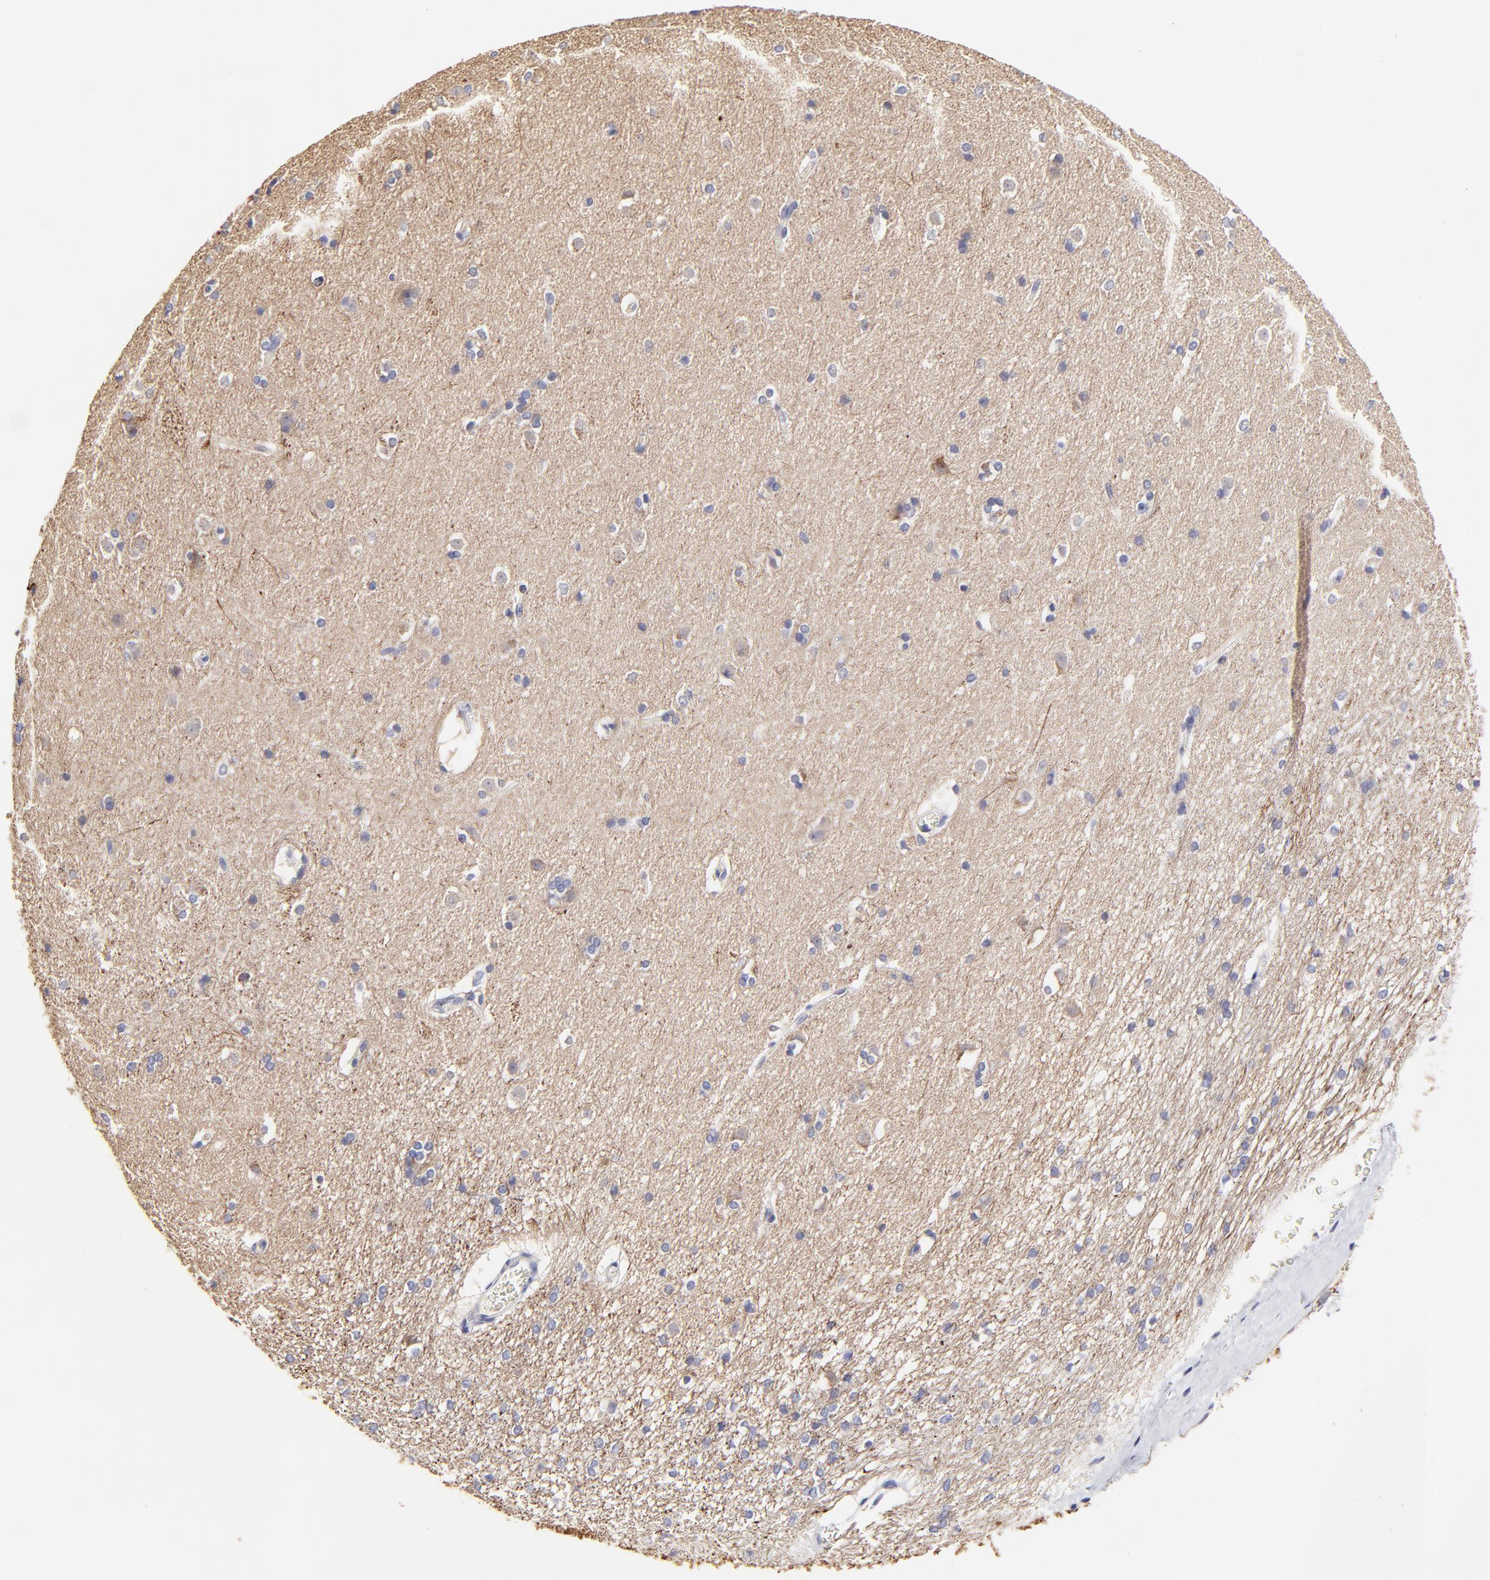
{"staining": {"intensity": "negative", "quantity": "none", "location": "none"}, "tissue": "caudate", "cell_type": "Glial cells", "image_type": "normal", "snomed": [{"axis": "morphology", "description": "Normal tissue, NOS"}, {"axis": "topography", "description": "Lateral ventricle wall"}], "caption": "Immunohistochemical staining of normal human caudate shows no significant staining in glial cells. The staining was performed using DAB (3,3'-diaminobenzidine) to visualize the protein expression in brown, while the nuclei were stained in blue with hematoxylin (Magnification: 20x).", "gene": "BTG2", "patient": {"sex": "female", "age": 19}}